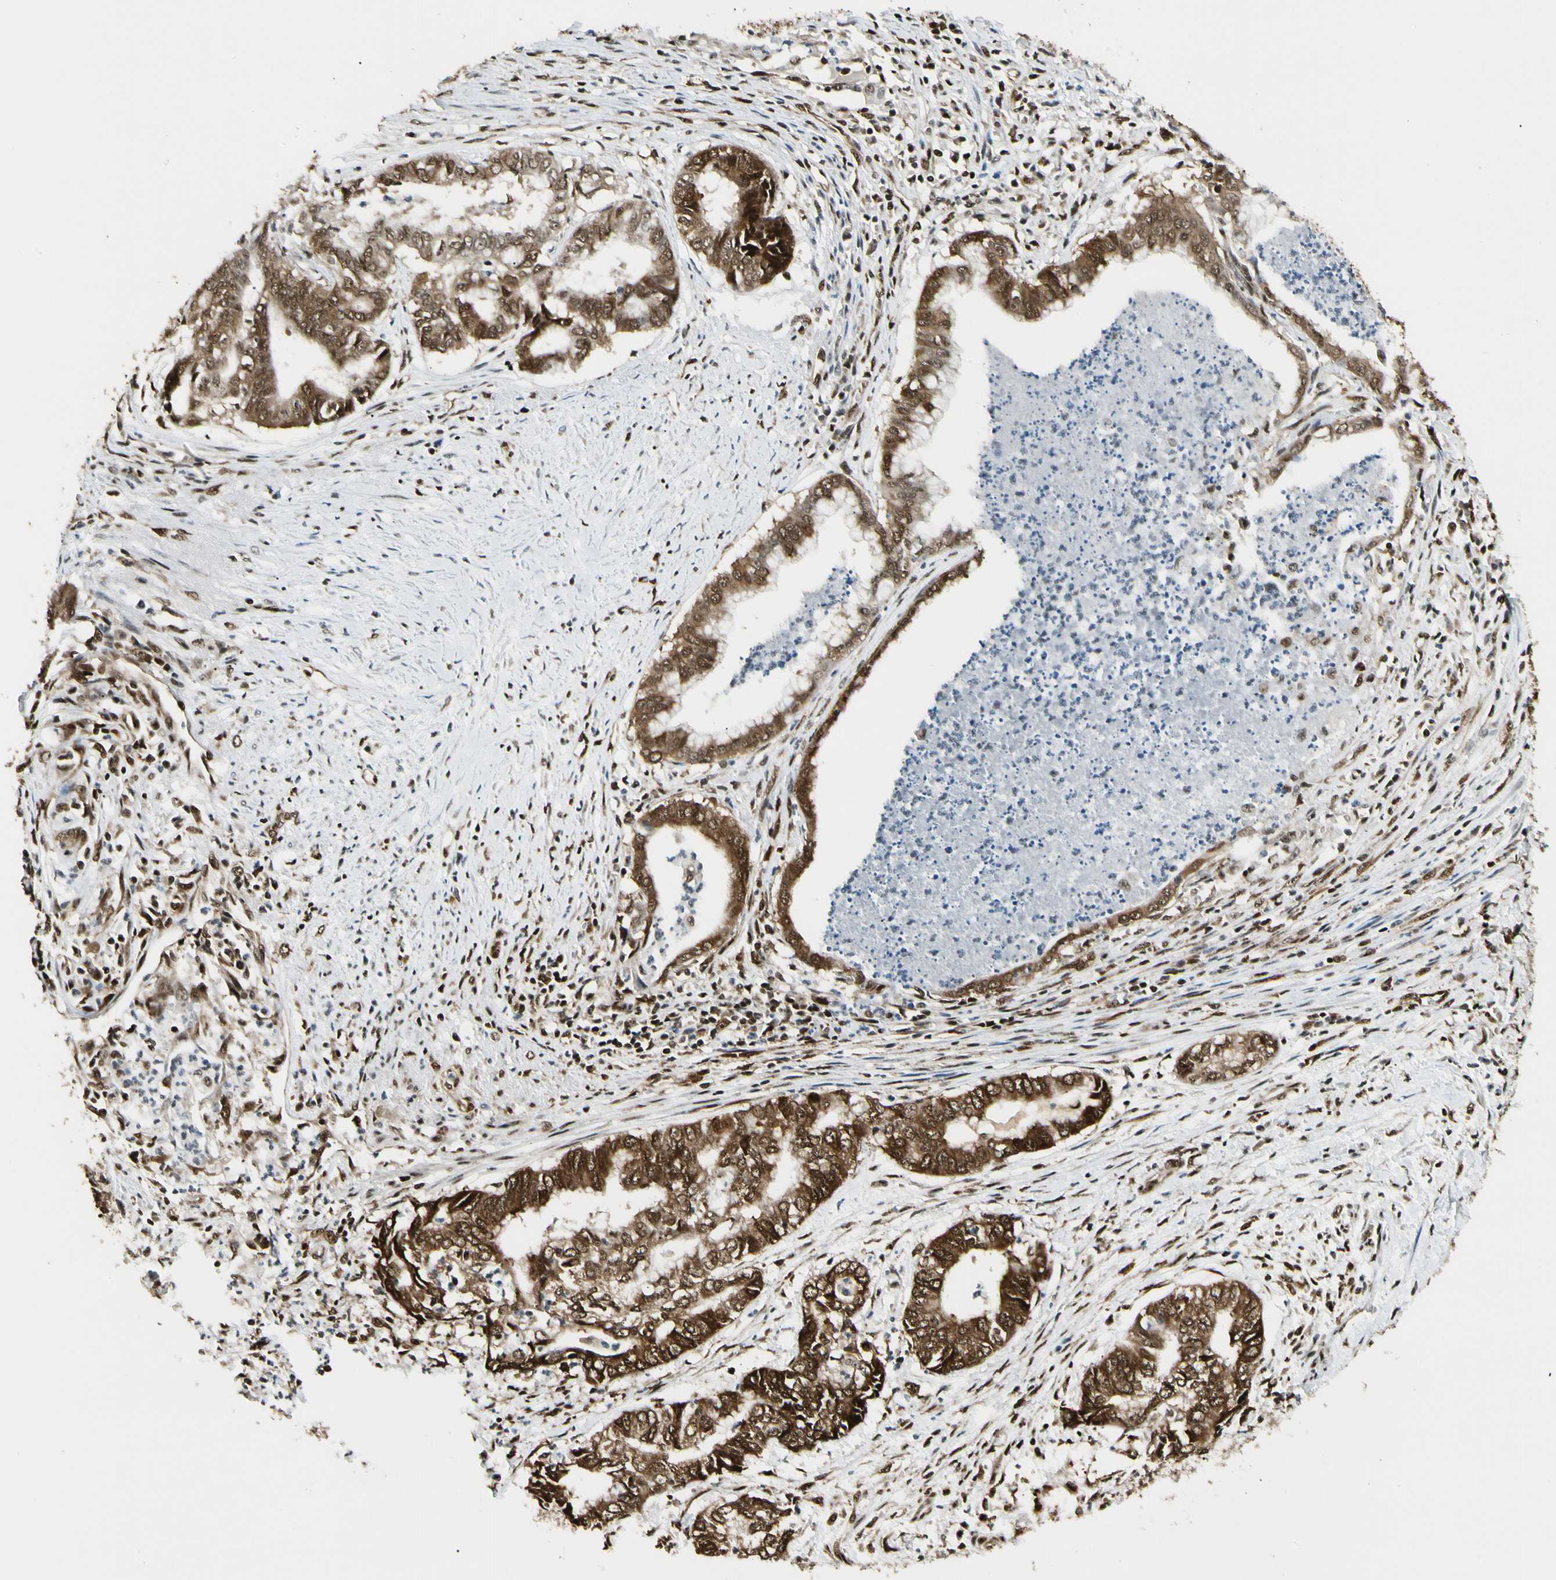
{"staining": {"intensity": "strong", "quantity": ">75%", "location": "cytoplasmic/membranous,nuclear"}, "tissue": "endometrial cancer", "cell_type": "Tumor cells", "image_type": "cancer", "snomed": [{"axis": "morphology", "description": "Necrosis, NOS"}, {"axis": "morphology", "description": "Adenocarcinoma, NOS"}, {"axis": "topography", "description": "Endometrium"}], "caption": "Adenocarcinoma (endometrial) tissue shows strong cytoplasmic/membranous and nuclear positivity in approximately >75% of tumor cells, visualized by immunohistochemistry.", "gene": "FUS", "patient": {"sex": "female", "age": 79}}